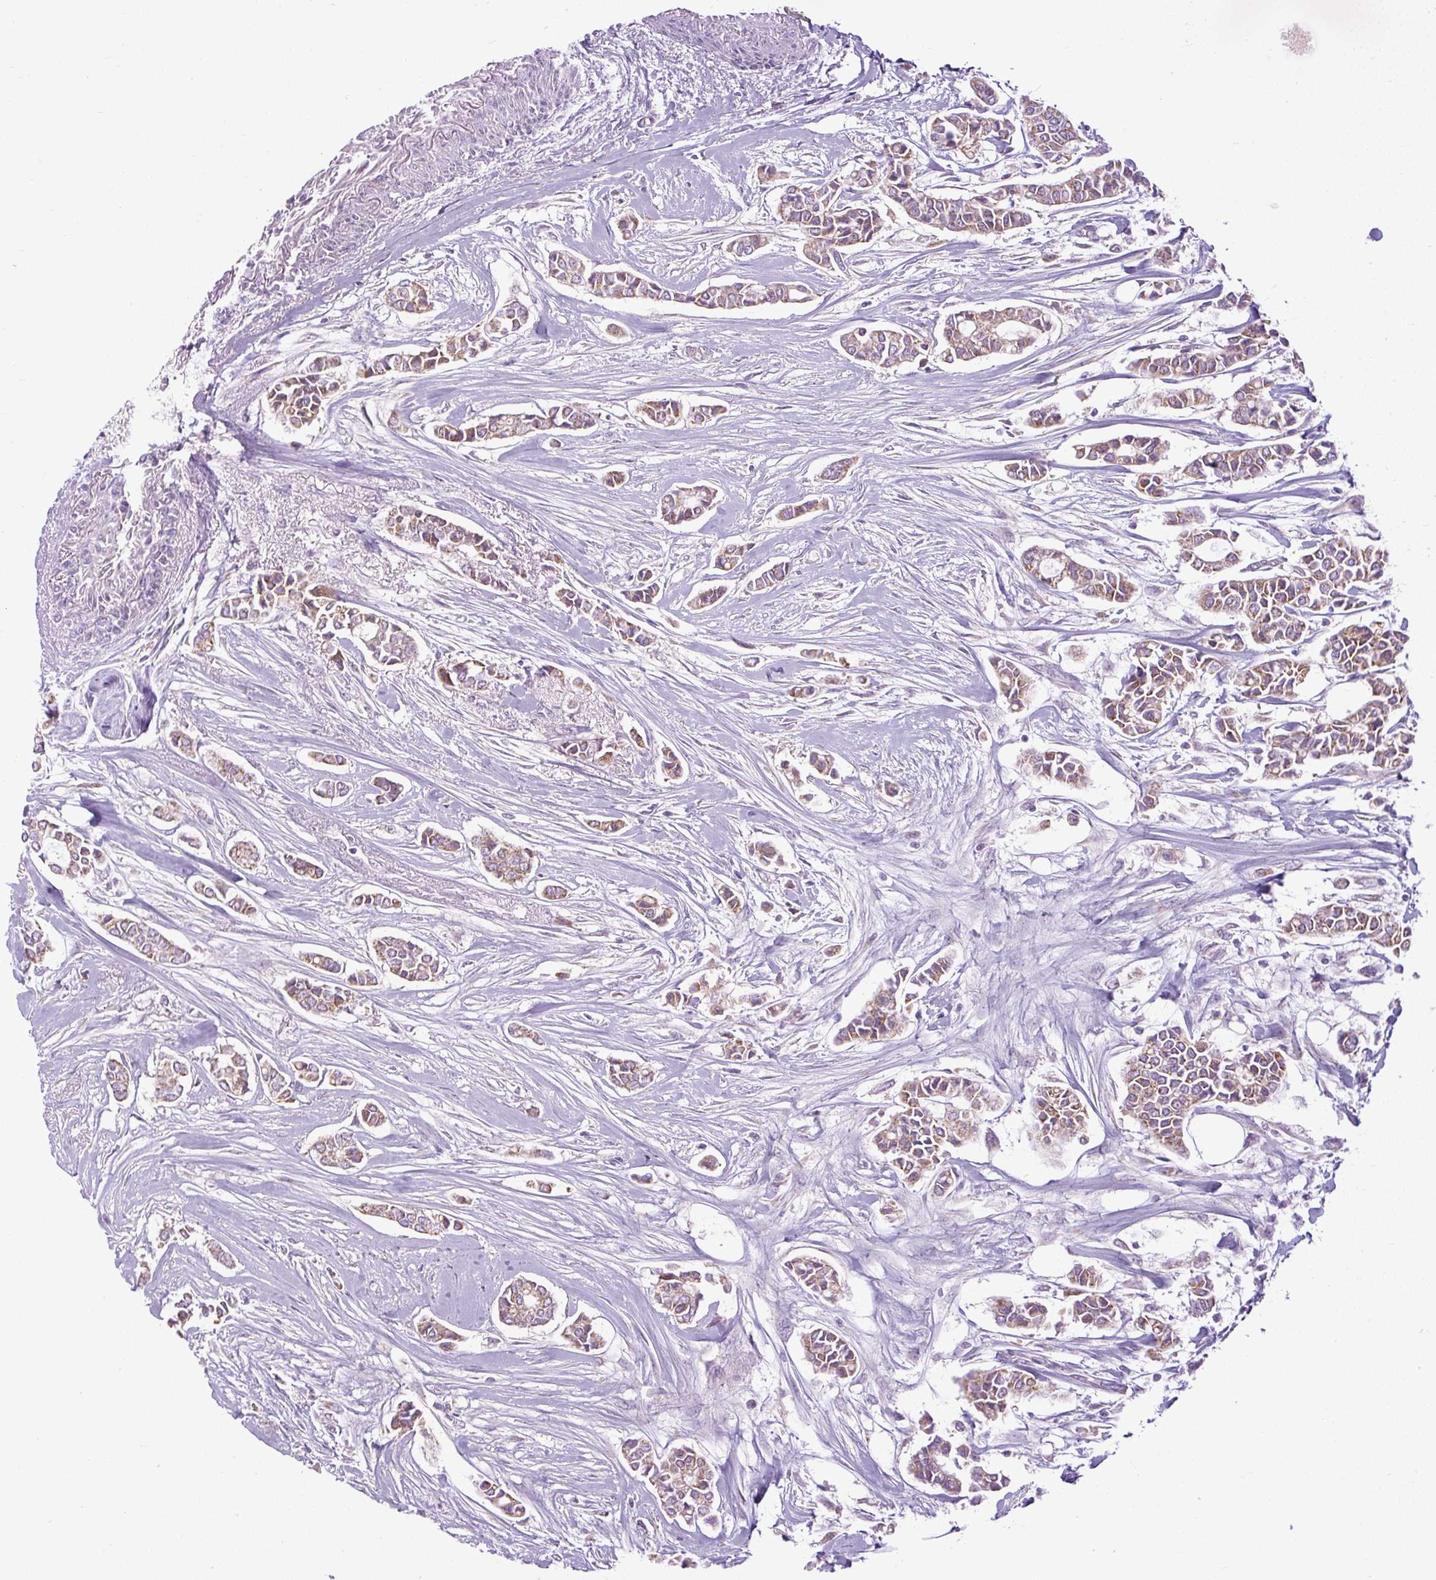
{"staining": {"intensity": "moderate", "quantity": ">75%", "location": "cytoplasmic/membranous"}, "tissue": "breast cancer", "cell_type": "Tumor cells", "image_type": "cancer", "snomed": [{"axis": "morphology", "description": "Duct carcinoma"}, {"axis": "topography", "description": "Breast"}], "caption": "About >75% of tumor cells in breast cancer exhibit moderate cytoplasmic/membranous protein staining as visualized by brown immunohistochemical staining.", "gene": "TM2D3", "patient": {"sex": "female", "age": 84}}